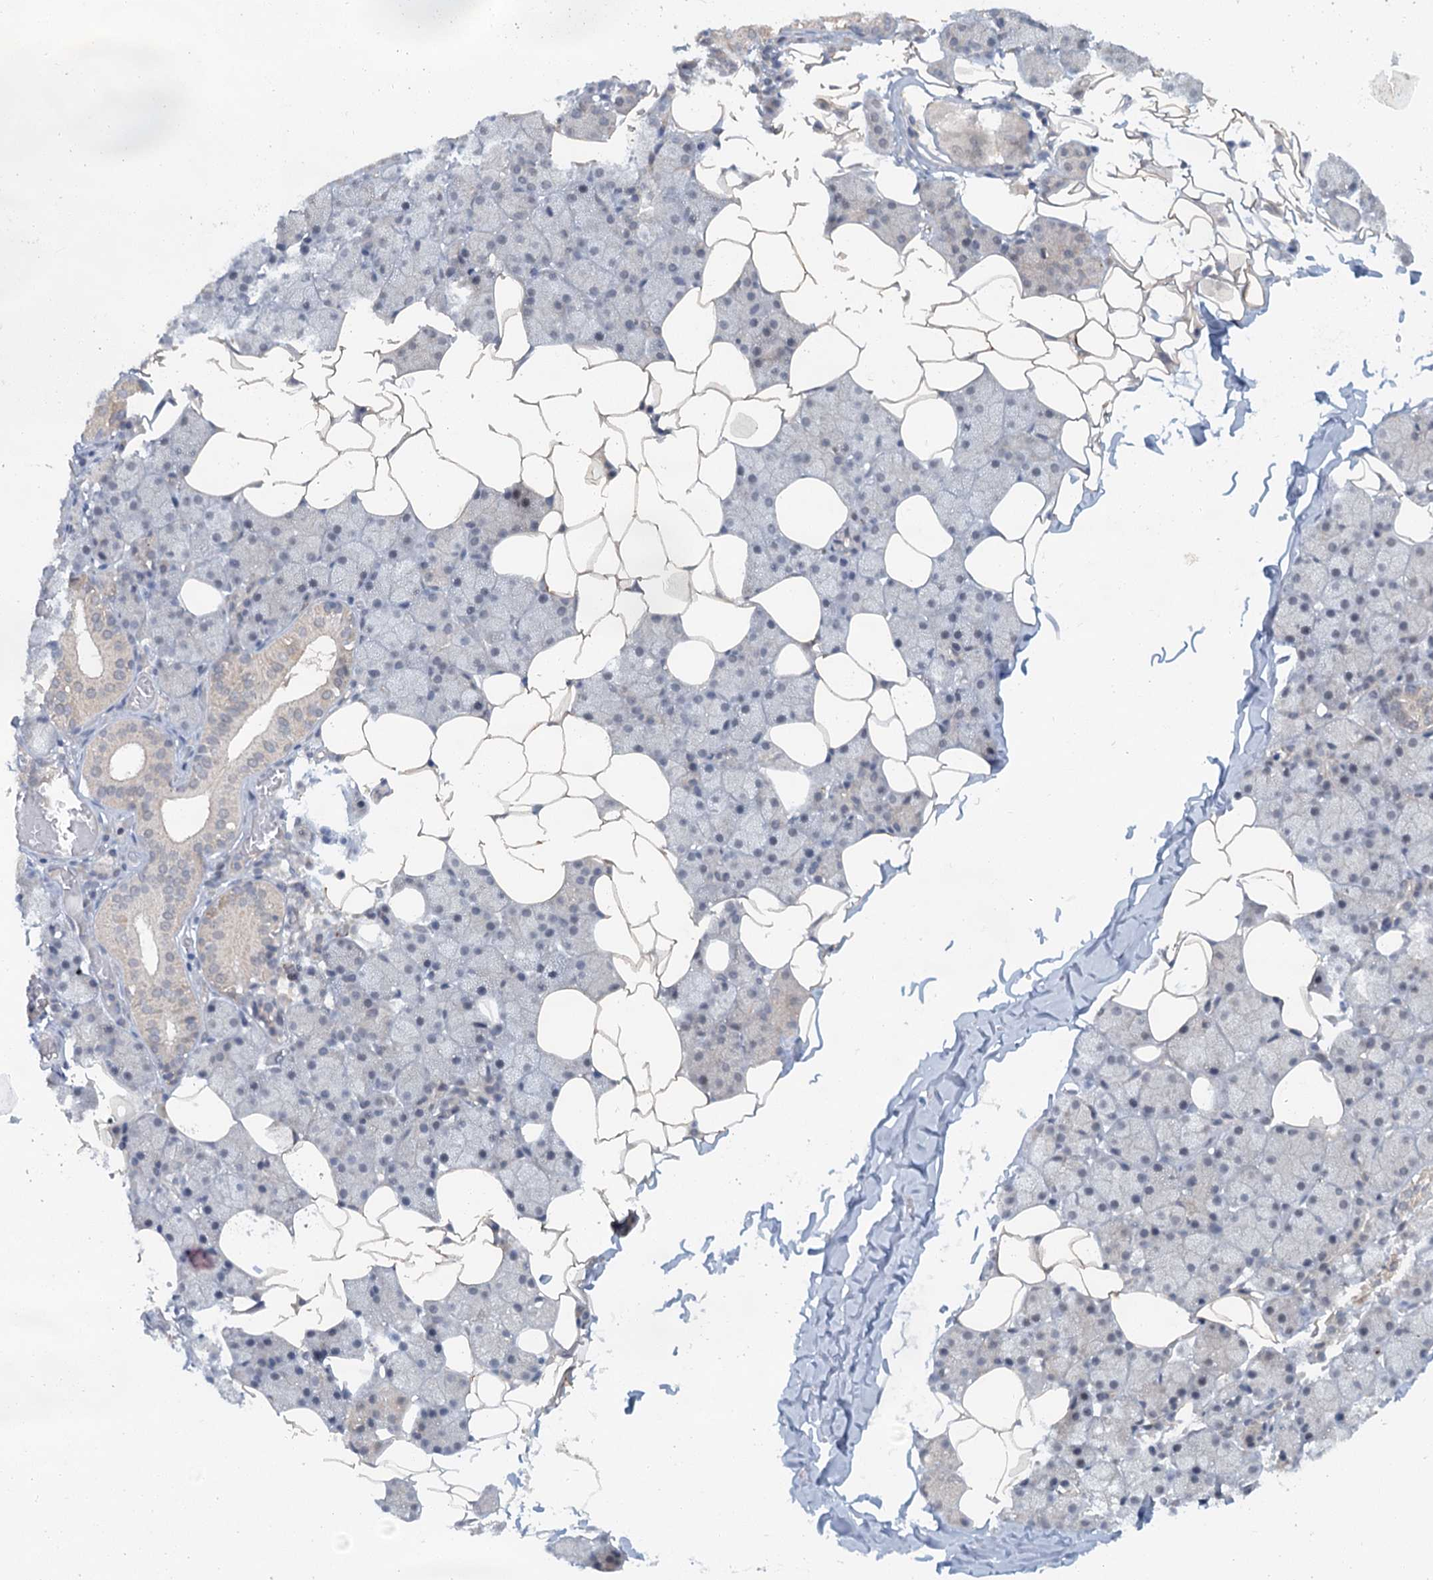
{"staining": {"intensity": "moderate", "quantity": "<25%", "location": "cytoplasmic/membranous"}, "tissue": "salivary gland", "cell_type": "Glandular cells", "image_type": "normal", "snomed": [{"axis": "morphology", "description": "Normal tissue, NOS"}, {"axis": "topography", "description": "Salivary gland"}], "caption": "Immunohistochemistry of unremarkable salivary gland shows low levels of moderate cytoplasmic/membranous expression in approximately <25% of glandular cells.", "gene": "TAS2R42", "patient": {"sex": "female", "age": 33}}